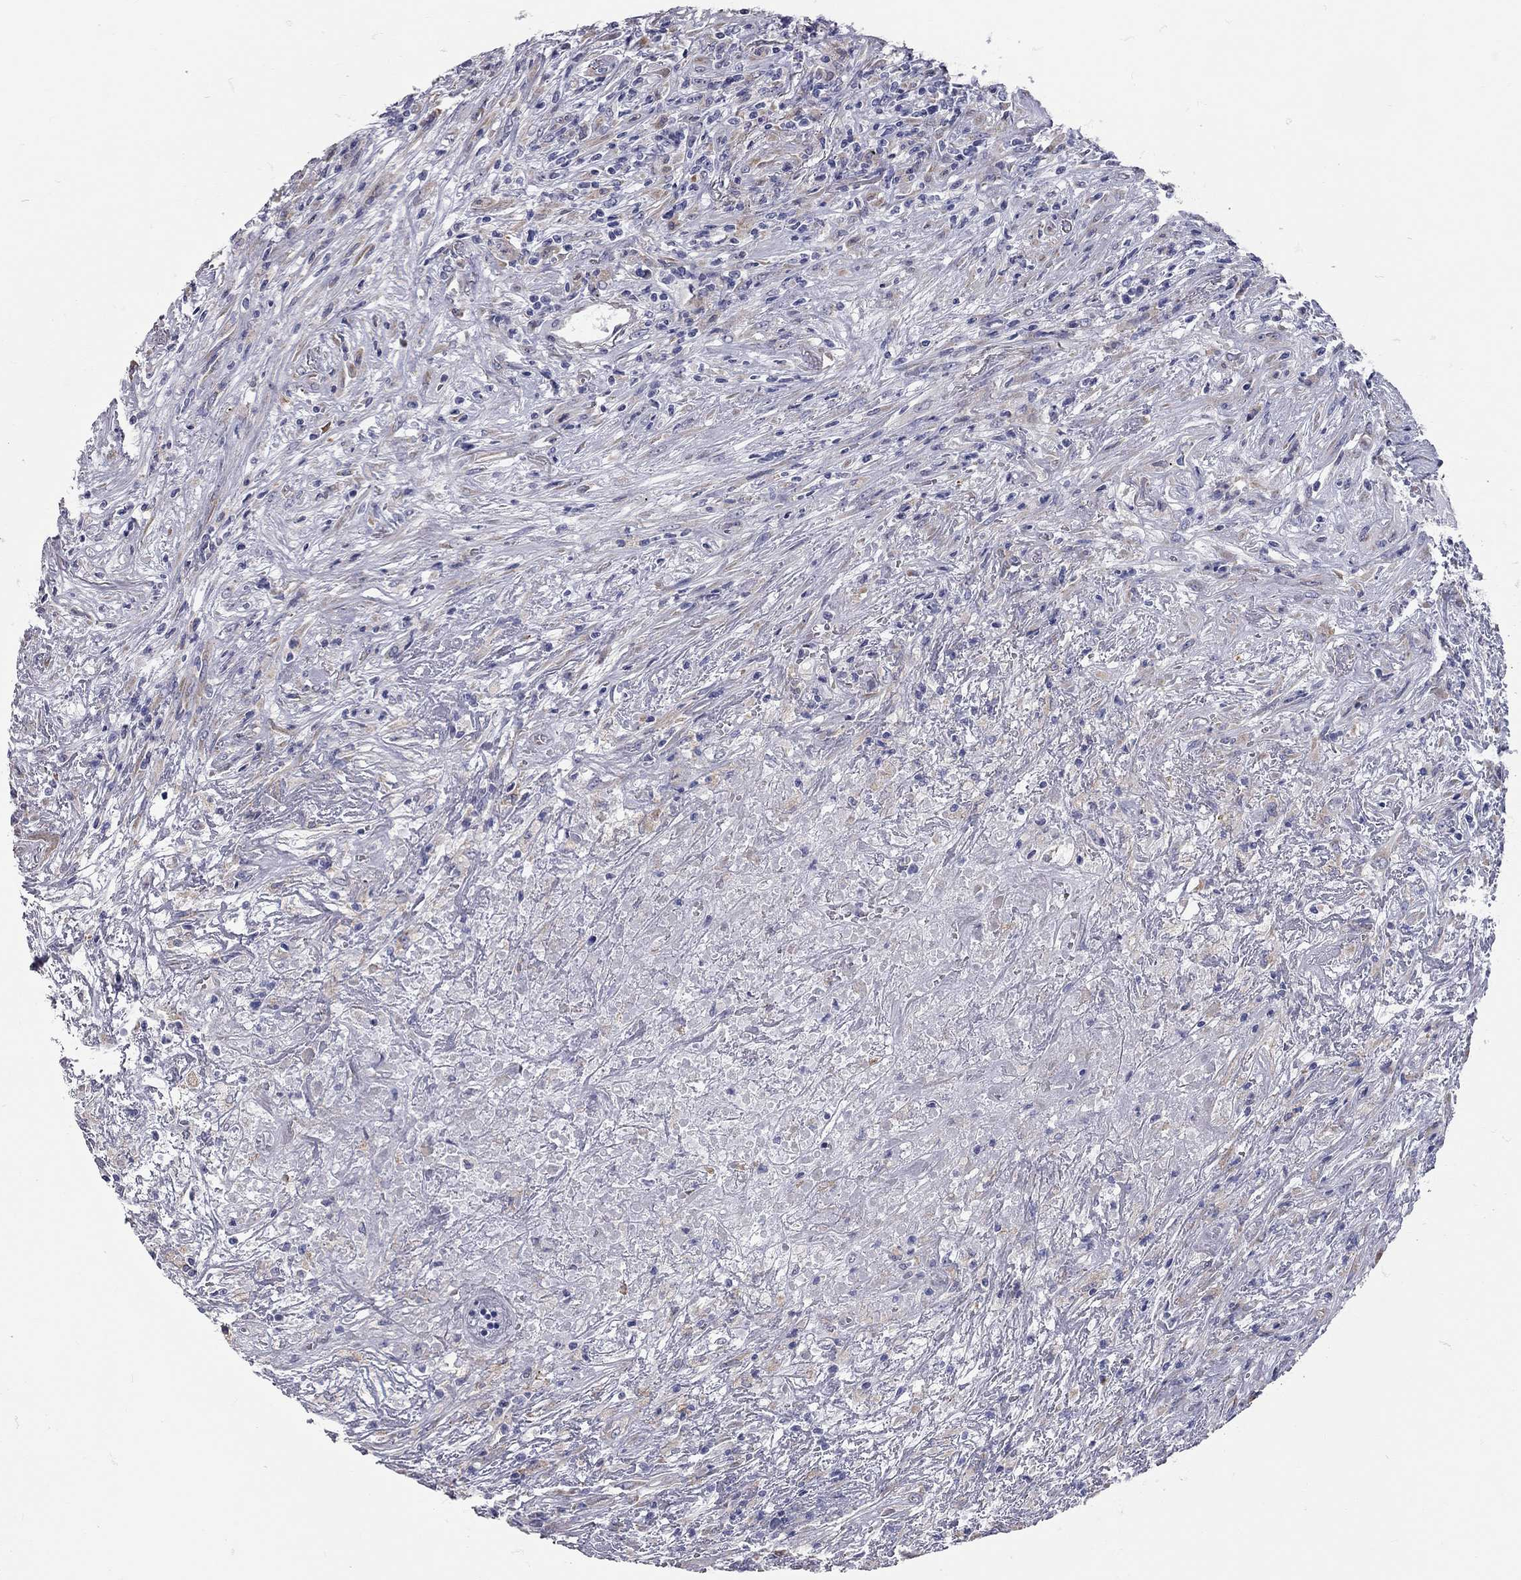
{"staining": {"intensity": "negative", "quantity": "none", "location": "none"}, "tissue": "lymphoma", "cell_type": "Tumor cells", "image_type": "cancer", "snomed": [{"axis": "morphology", "description": "Malignant lymphoma, non-Hodgkin's type, High grade"}, {"axis": "topography", "description": "Lung"}], "caption": "This image is of malignant lymphoma, non-Hodgkin's type (high-grade) stained with immunohistochemistry to label a protein in brown with the nuclei are counter-stained blue. There is no expression in tumor cells.", "gene": "XAGE2", "patient": {"sex": "male", "age": 79}}